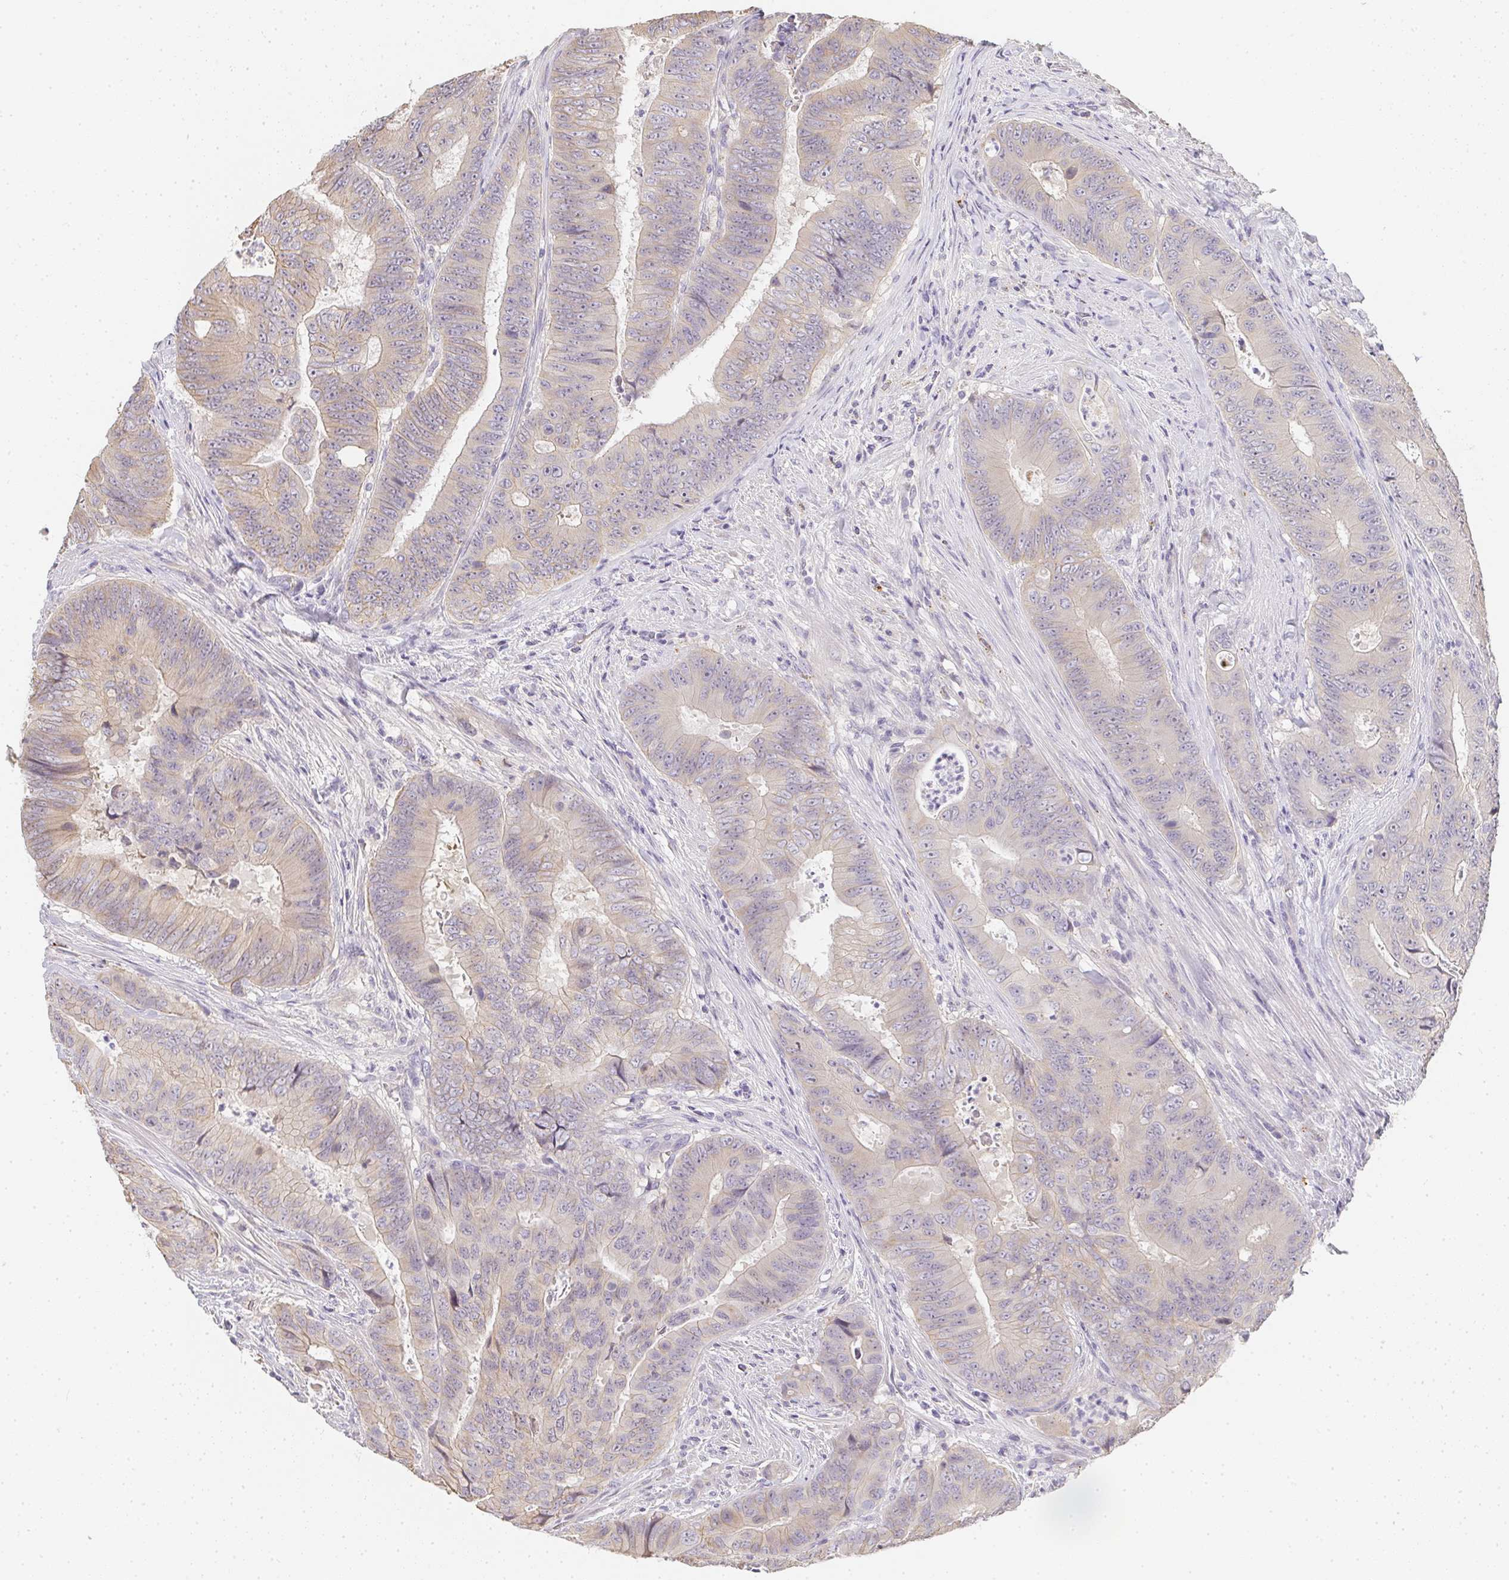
{"staining": {"intensity": "weak", "quantity": "25%-75%", "location": "cytoplasmic/membranous"}, "tissue": "colorectal cancer", "cell_type": "Tumor cells", "image_type": "cancer", "snomed": [{"axis": "morphology", "description": "Adenocarcinoma, NOS"}, {"axis": "topography", "description": "Colon"}], "caption": "DAB immunohistochemical staining of human adenocarcinoma (colorectal) shows weak cytoplasmic/membranous protein staining in approximately 25%-75% of tumor cells.", "gene": "SLC35B3", "patient": {"sex": "female", "age": 48}}